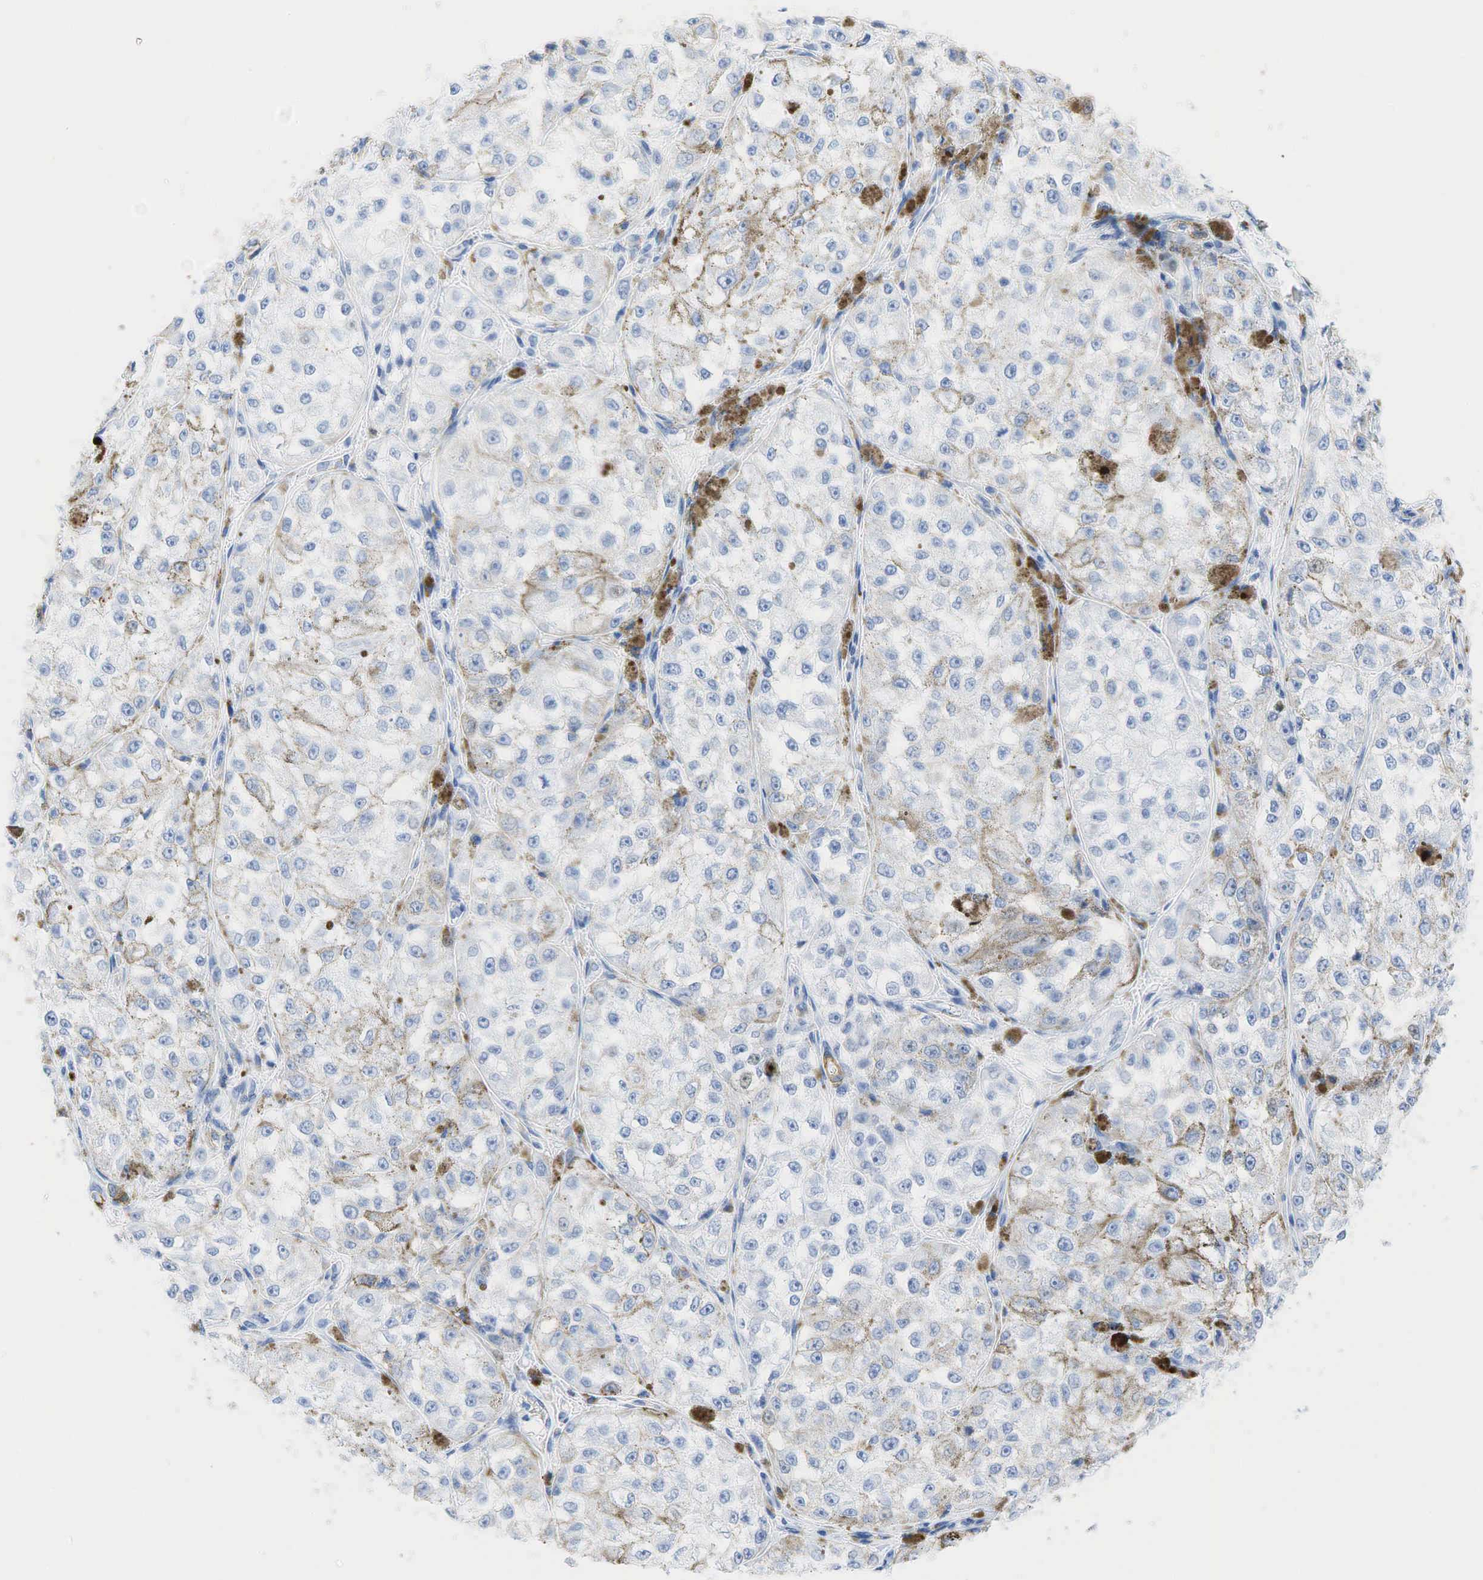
{"staining": {"intensity": "negative", "quantity": "none", "location": "none"}, "tissue": "melanoma", "cell_type": "Tumor cells", "image_type": "cancer", "snomed": [{"axis": "morphology", "description": "Malignant melanoma, NOS"}, {"axis": "topography", "description": "Skin"}], "caption": "An image of malignant melanoma stained for a protein reveals no brown staining in tumor cells.", "gene": "ACTA1", "patient": {"sex": "male", "age": 67}}